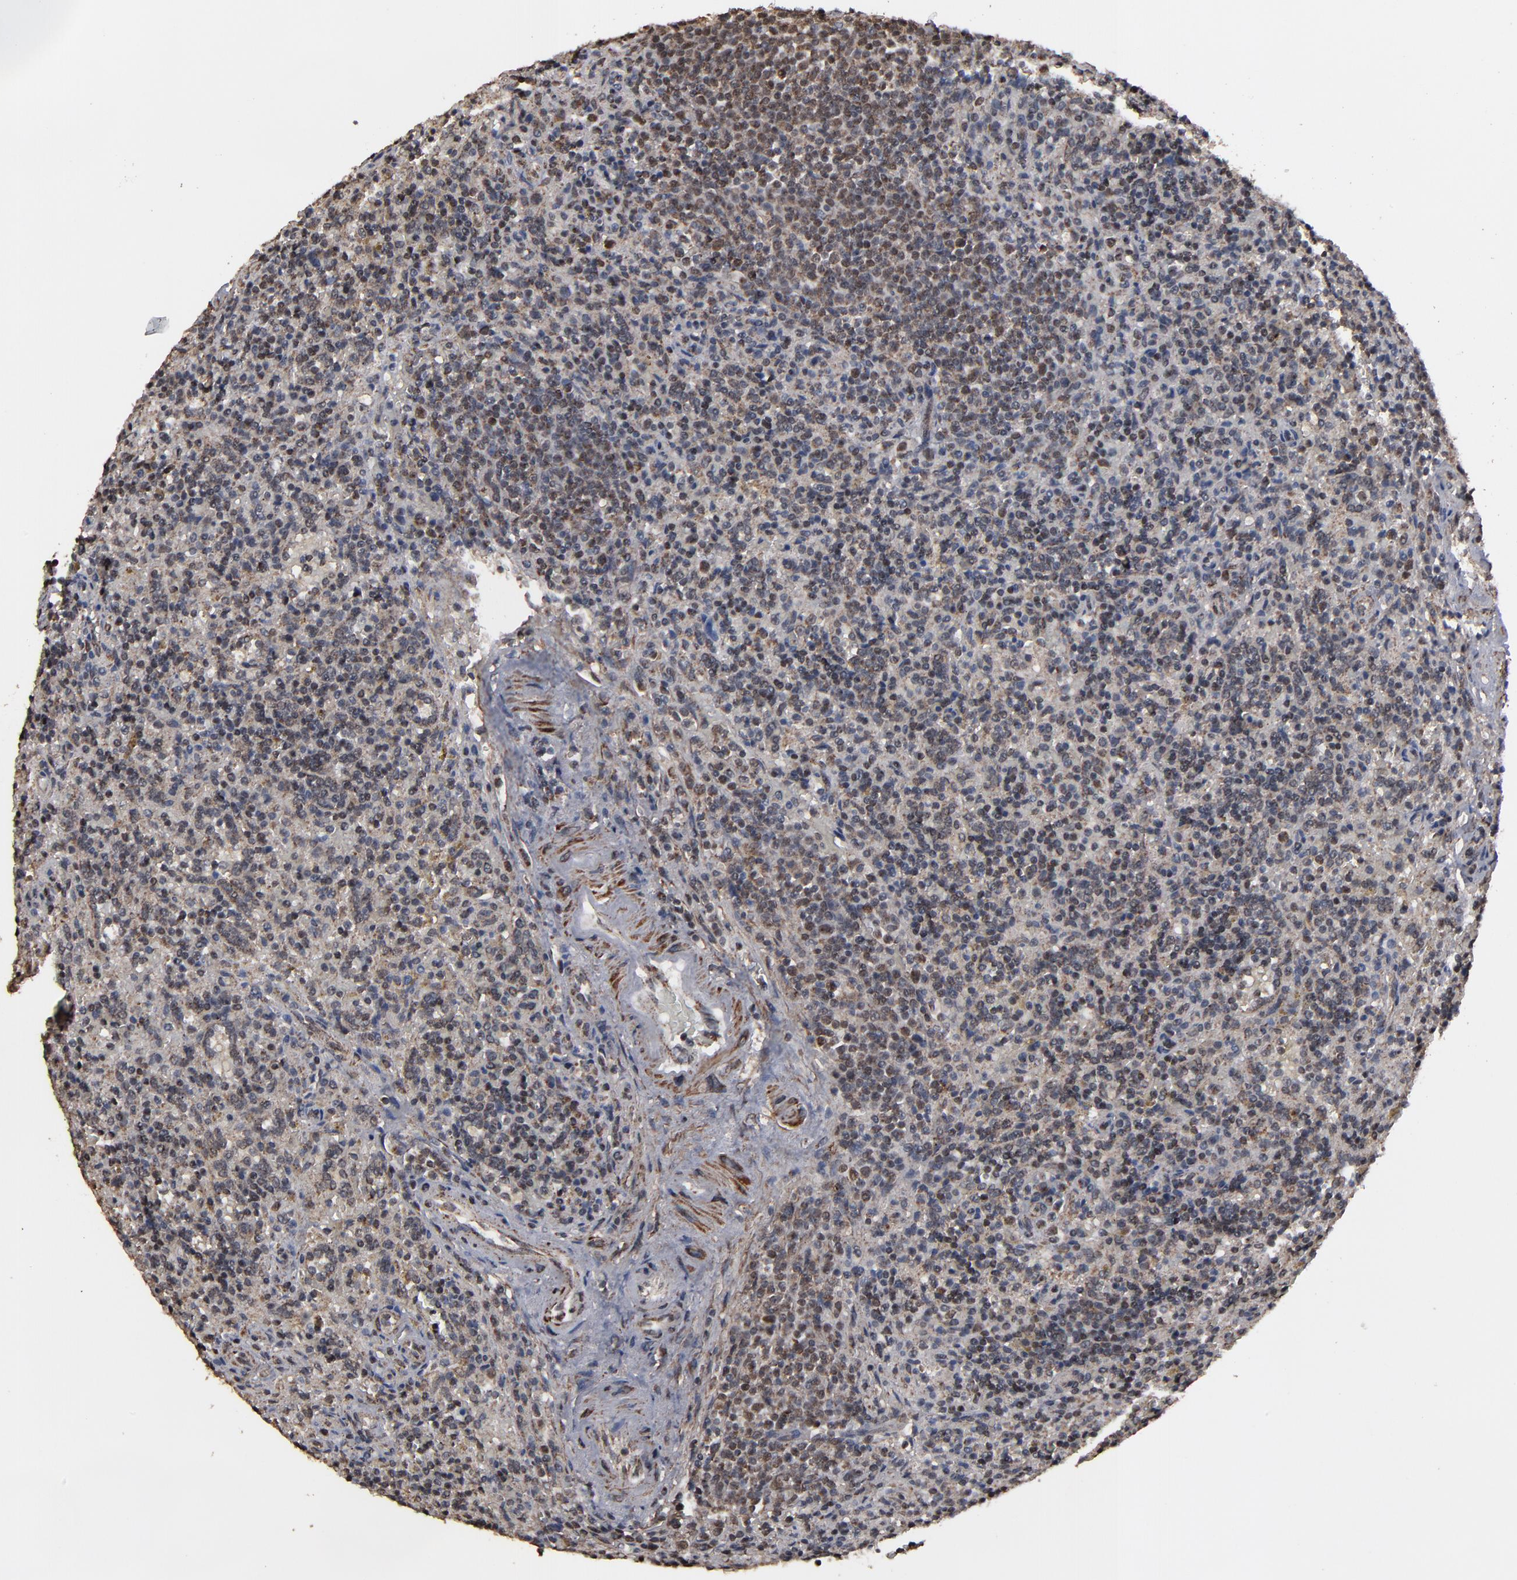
{"staining": {"intensity": "weak", "quantity": "25%-75%", "location": "cytoplasmic/membranous,nuclear"}, "tissue": "lymphoma", "cell_type": "Tumor cells", "image_type": "cancer", "snomed": [{"axis": "morphology", "description": "Malignant lymphoma, non-Hodgkin's type, Low grade"}, {"axis": "topography", "description": "Spleen"}], "caption": "The image exhibits a brown stain indicating the presence of a protein in the cytoplasmic/membranous and nuclear of tumor cells in lymphoma.", "gene": "BNIP3", "patient": {"sex": "male", "age": 67}}